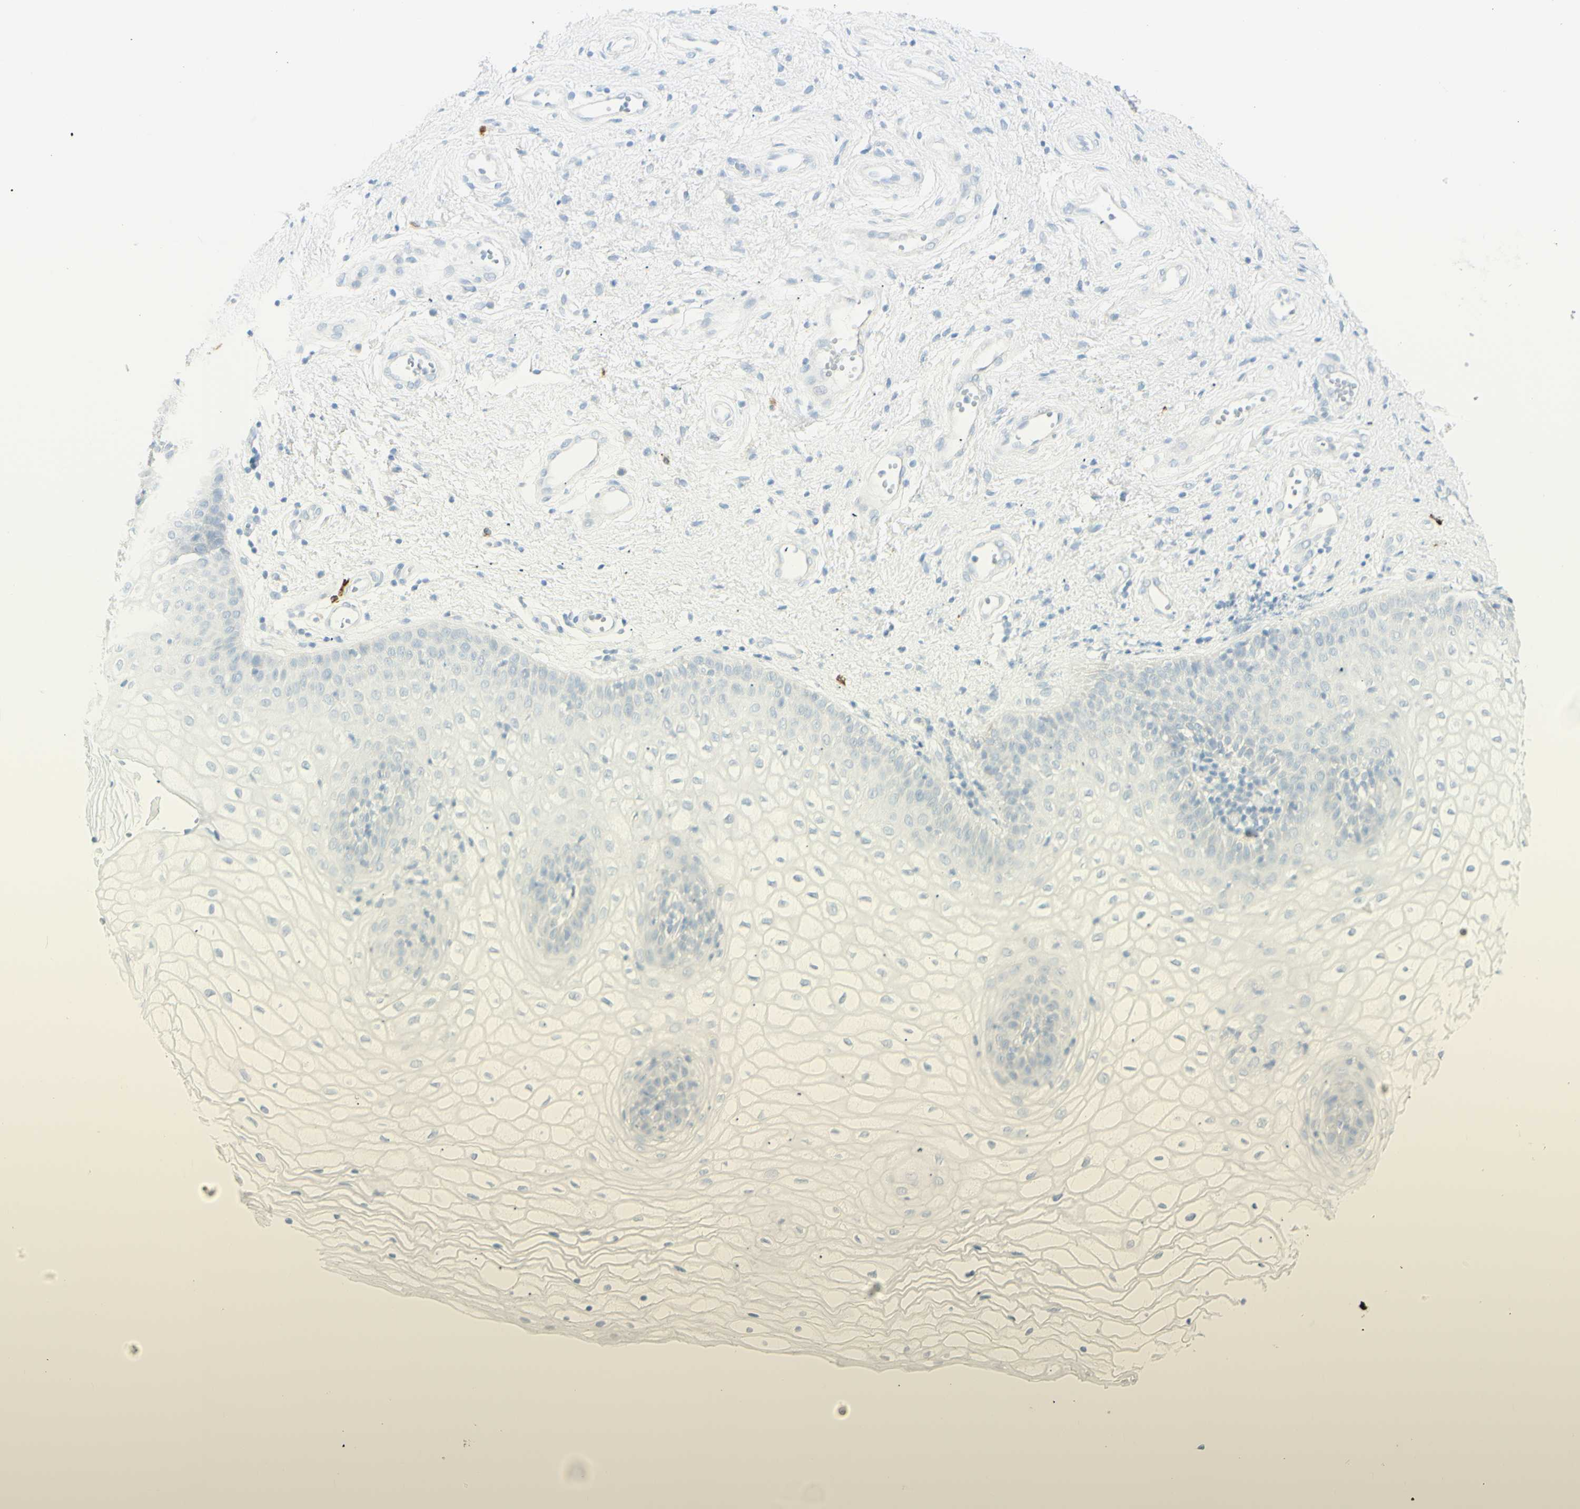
{"staining": {"intensity": "negative", "quantity": "none", "location": "none"}, "tissue": "vagina", "cell_type": "Squamous epithelial cells", "image_type": "normal", "snomed": [{"axis": "morphology", "description": "Normal tissue, NOS"}, {"axis": "topography", "description": "Vagina"}], "caption": "An IHC image of benign vagina is shown. There is no staining in squamous epithelial cells of vagina. (Immunohistochemistry, brightfield microscopy, high magnification).", "gene": "LETM1", "patient": {"sex": "female", "age": 34}}